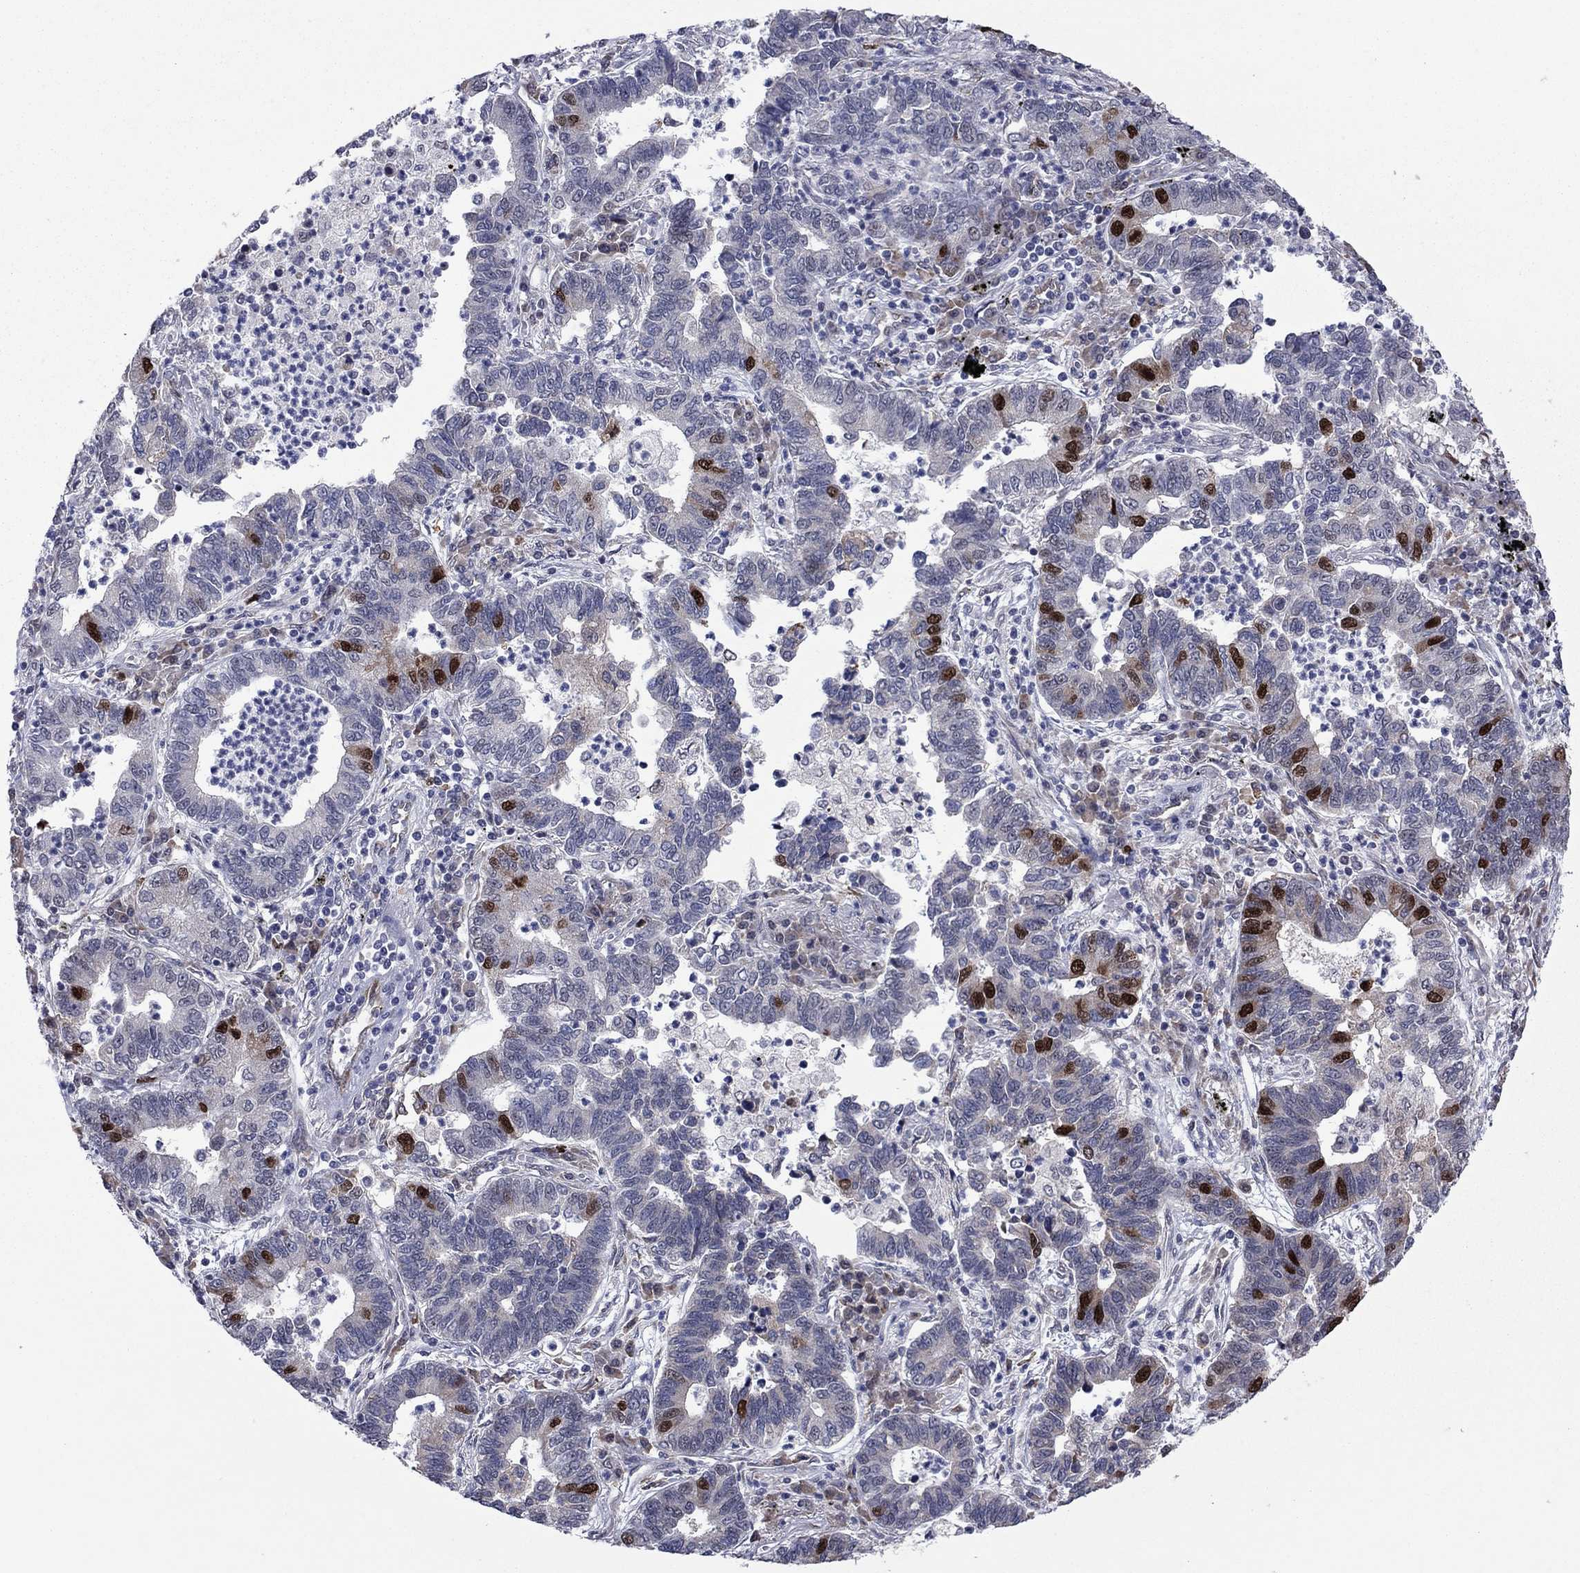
{"staining": {"intensity": "strong", "quantity": "<25%", "location": "nuclear"}, "tissue": "lung cancer", "cell_type": "Tumor cells", "image_type": "cancer", "snomed": [{"axis": "morphology", "description": "Adenocarcinoma, NOS"}, {"axis": "topography", "description": "Lung"}], "caption": "Approximately <25% of tumor cells in human adenocarcinoma (lung) display strong nuclear protein expression as visualized by brown immunohistochemical staining.", "gene": "CDCA5", "patient": {"sex": "female", "age": 57}}